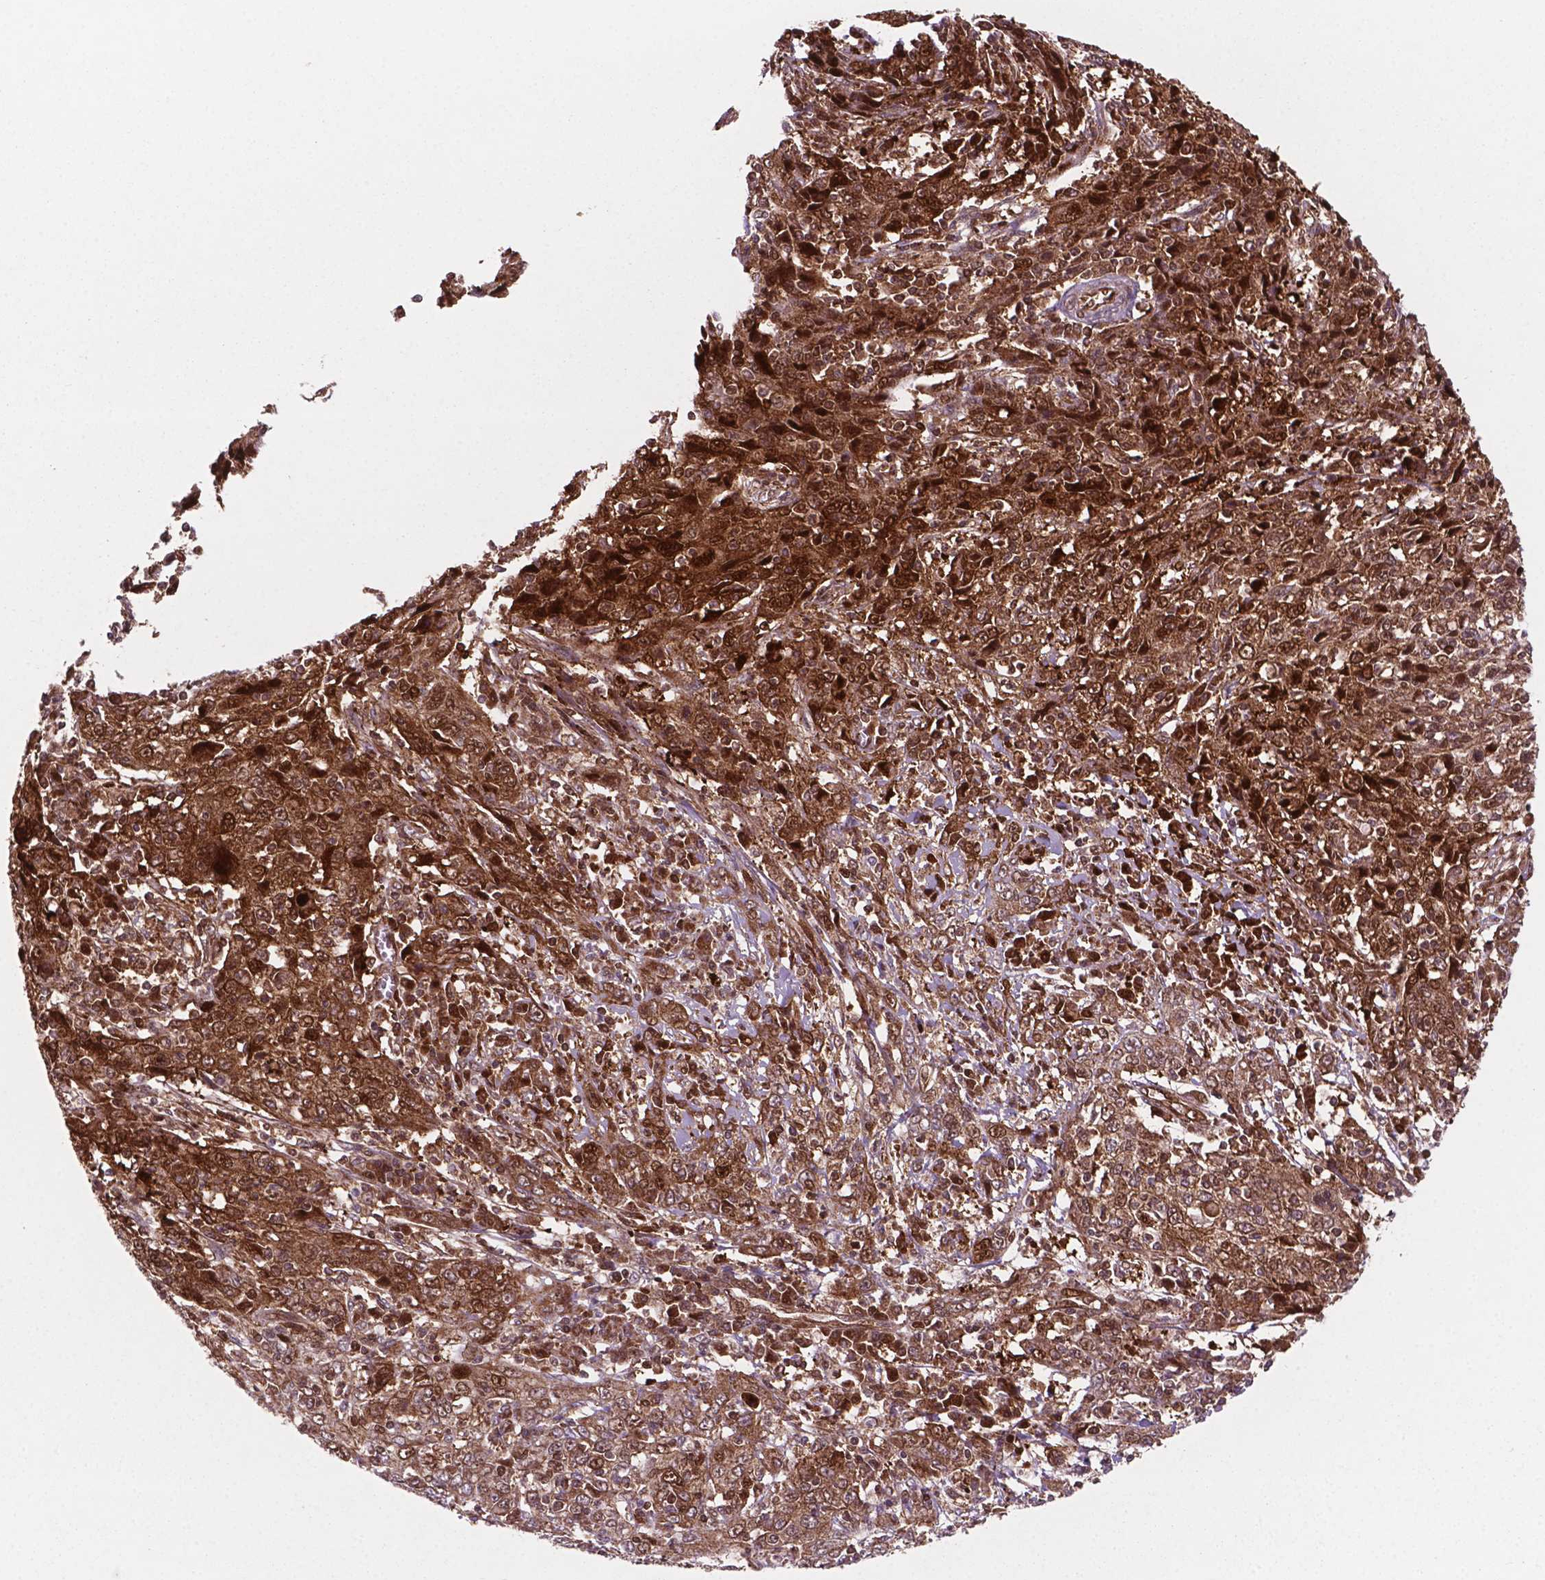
{"staining": {"intensity": "strong", "quantity": ">75%", "location": "cytoplasmic/membranous,nuclear"}, "tissue": "cervical cancer", "cell_type": "Tumor cells", "image_type": "cancer", "snomed": [{"axis": "morphology", "description": "Squamous cell carcinoma, NOS"}, {"axis": "topography", "description": "Cervix"}], "caption": "Immunohistochemical staining of cervical squamous cell carcinoma demonstrates high levels of strong cytoplasmic/membranous and nuclear staining in approximately >75% of tumor cells.", "gene": "LDHA", "patient": {"sex": "female", "age": 46}}